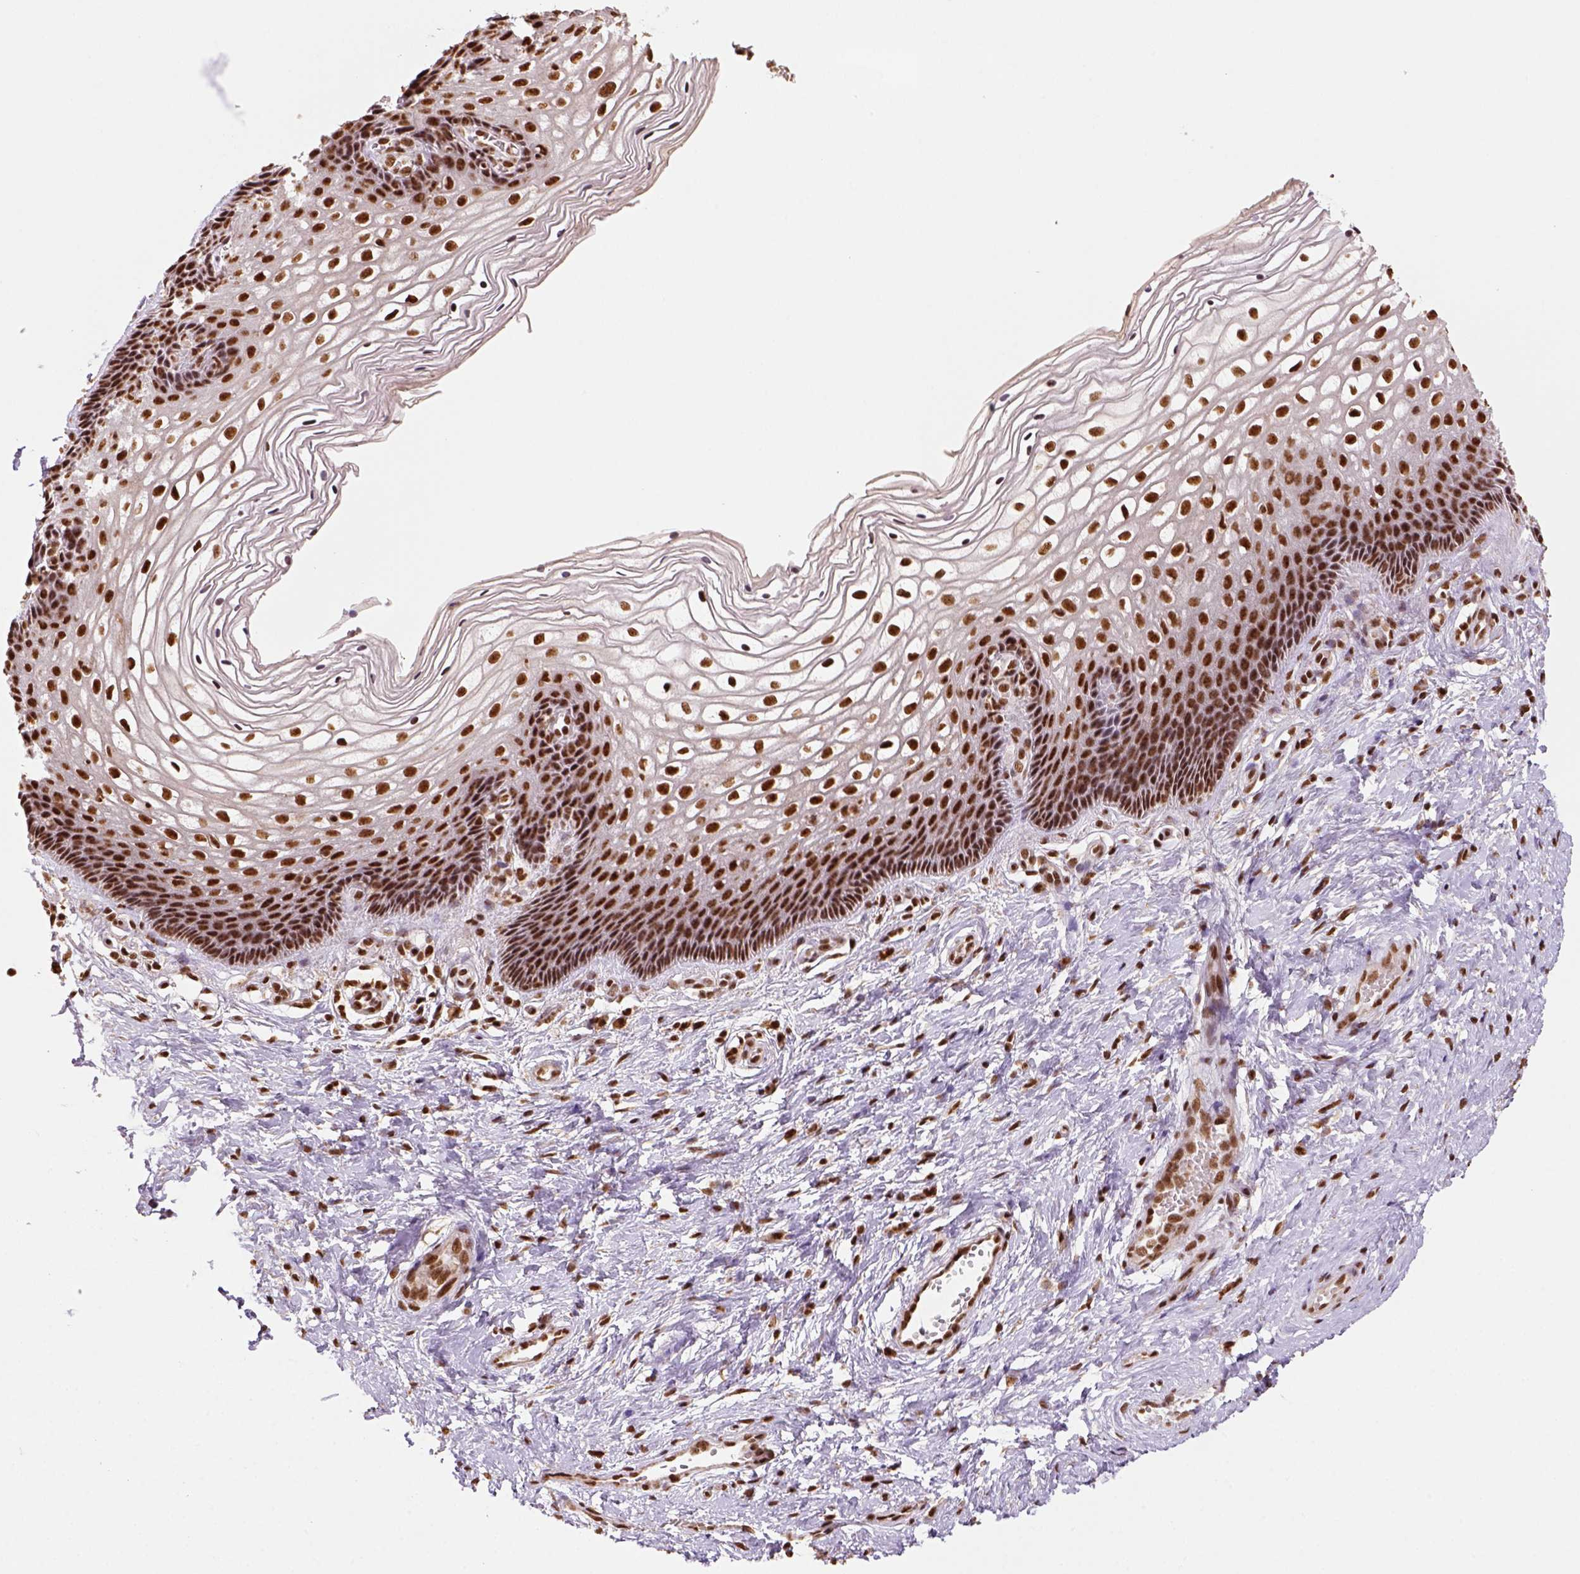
{"staining": {"intensity": "strong", "quantity": ">75%", "location": "nuclear"}, "tissue": "cervix", "cell_type": "Glandular cells", "image_type": "normal", "snomed": [{"axis": "morphology", "description": "Normal tissue, NOS"}, {"axis": "topography", "description": "Cervix"}], "caption": "This micrograph exhibits IHC staining of normal human cervix, with high strong nuclear positivity in approximately >75% of glandular cells.", "gene": "CCAR1", "patient": {"sex": "female", "age": 34}}